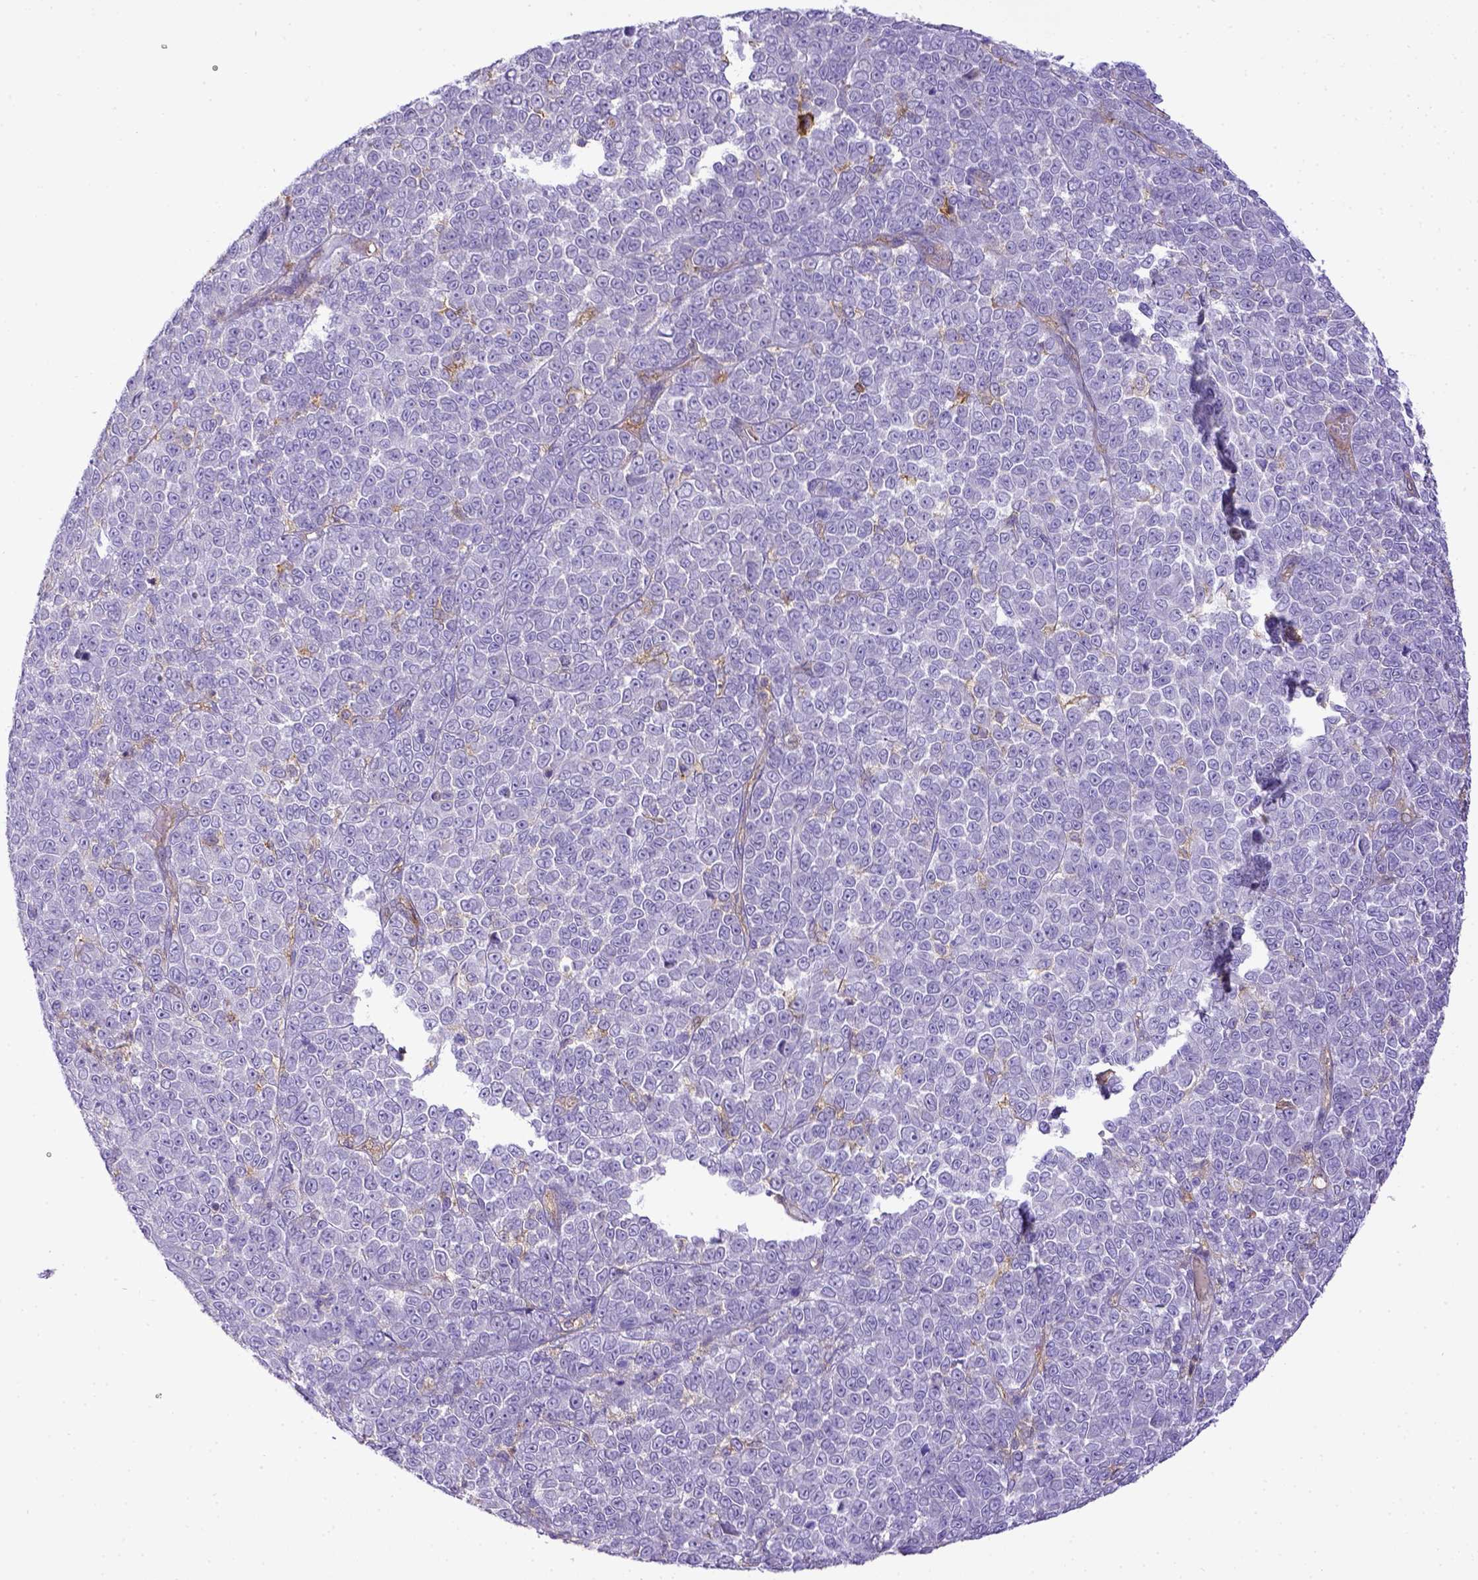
{"staining": {"intensity": "negative", "quantity": "none", "location": "none"}, "tissue": "melanoma", "cell_type": "Tumor cells", "image_type": "cancer", "snomed": [{"axis": "morphology", "description": "Malignant melanoma, NOS"}, {"axis": "topography", "description": "Skin"}], "caption": "Malignant melanoma was stained to show a protein in brown. There is no significant expression in tumor cells.", "gene": "CD40", "patient": {"sex": "female", "age": 95}}